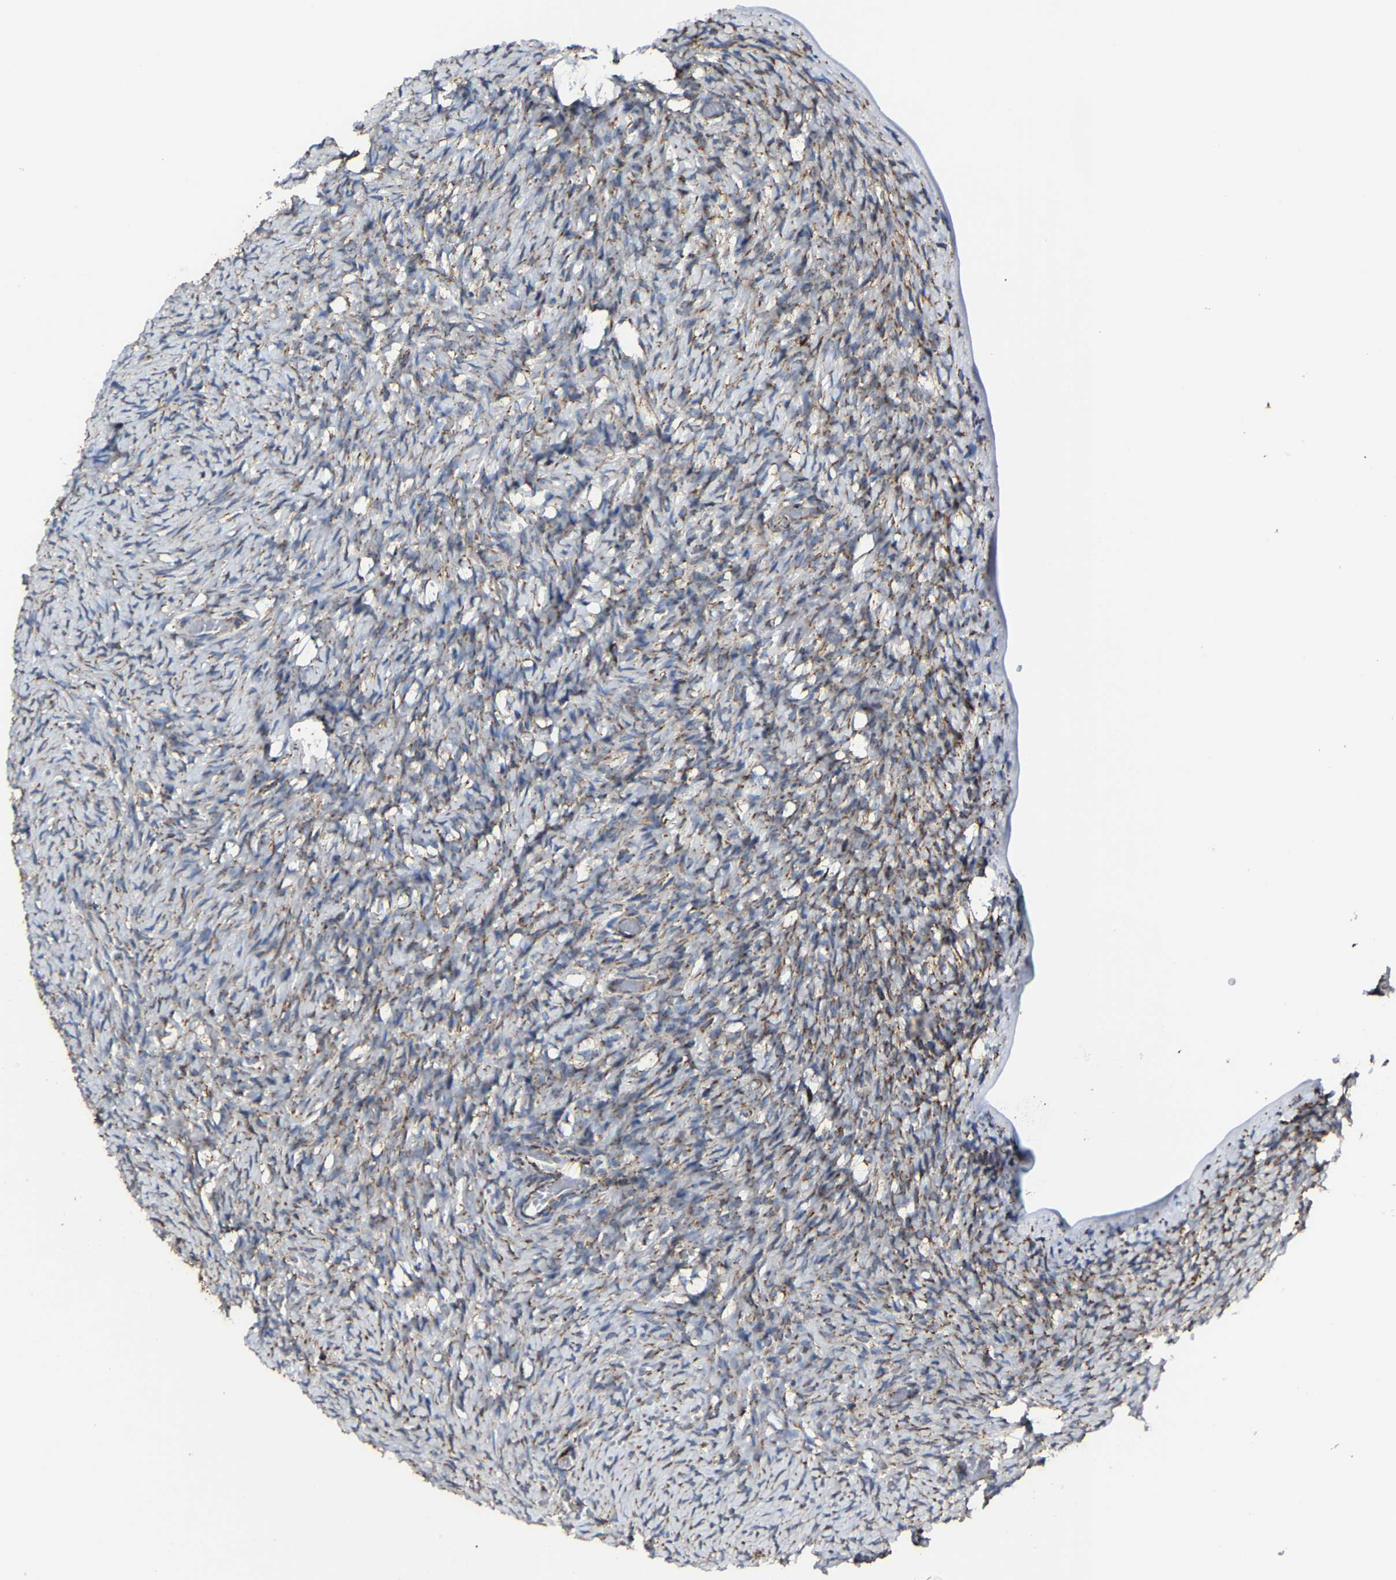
{"staining": {"intensity": "moderate", "quantity": ">75%", "location": "cytoplasmic/membranous"}, "tissue": "ovary", "cell_type": "Ovarian stroma cells", "image_type": "normal", "snomed": [{"axis": "morphology", "description": "Normal tissue, NOS"}, {"axis": "topography", "description": "Ovary"}], "caption": "The histopathology image reveals a brown stain indicating the presence of a protein in the cytoplasmic/membranous of ovarian stroma cells in ovary.", "gene": "NDUFV3", "patient": {"sex": "female", "age": 27}}